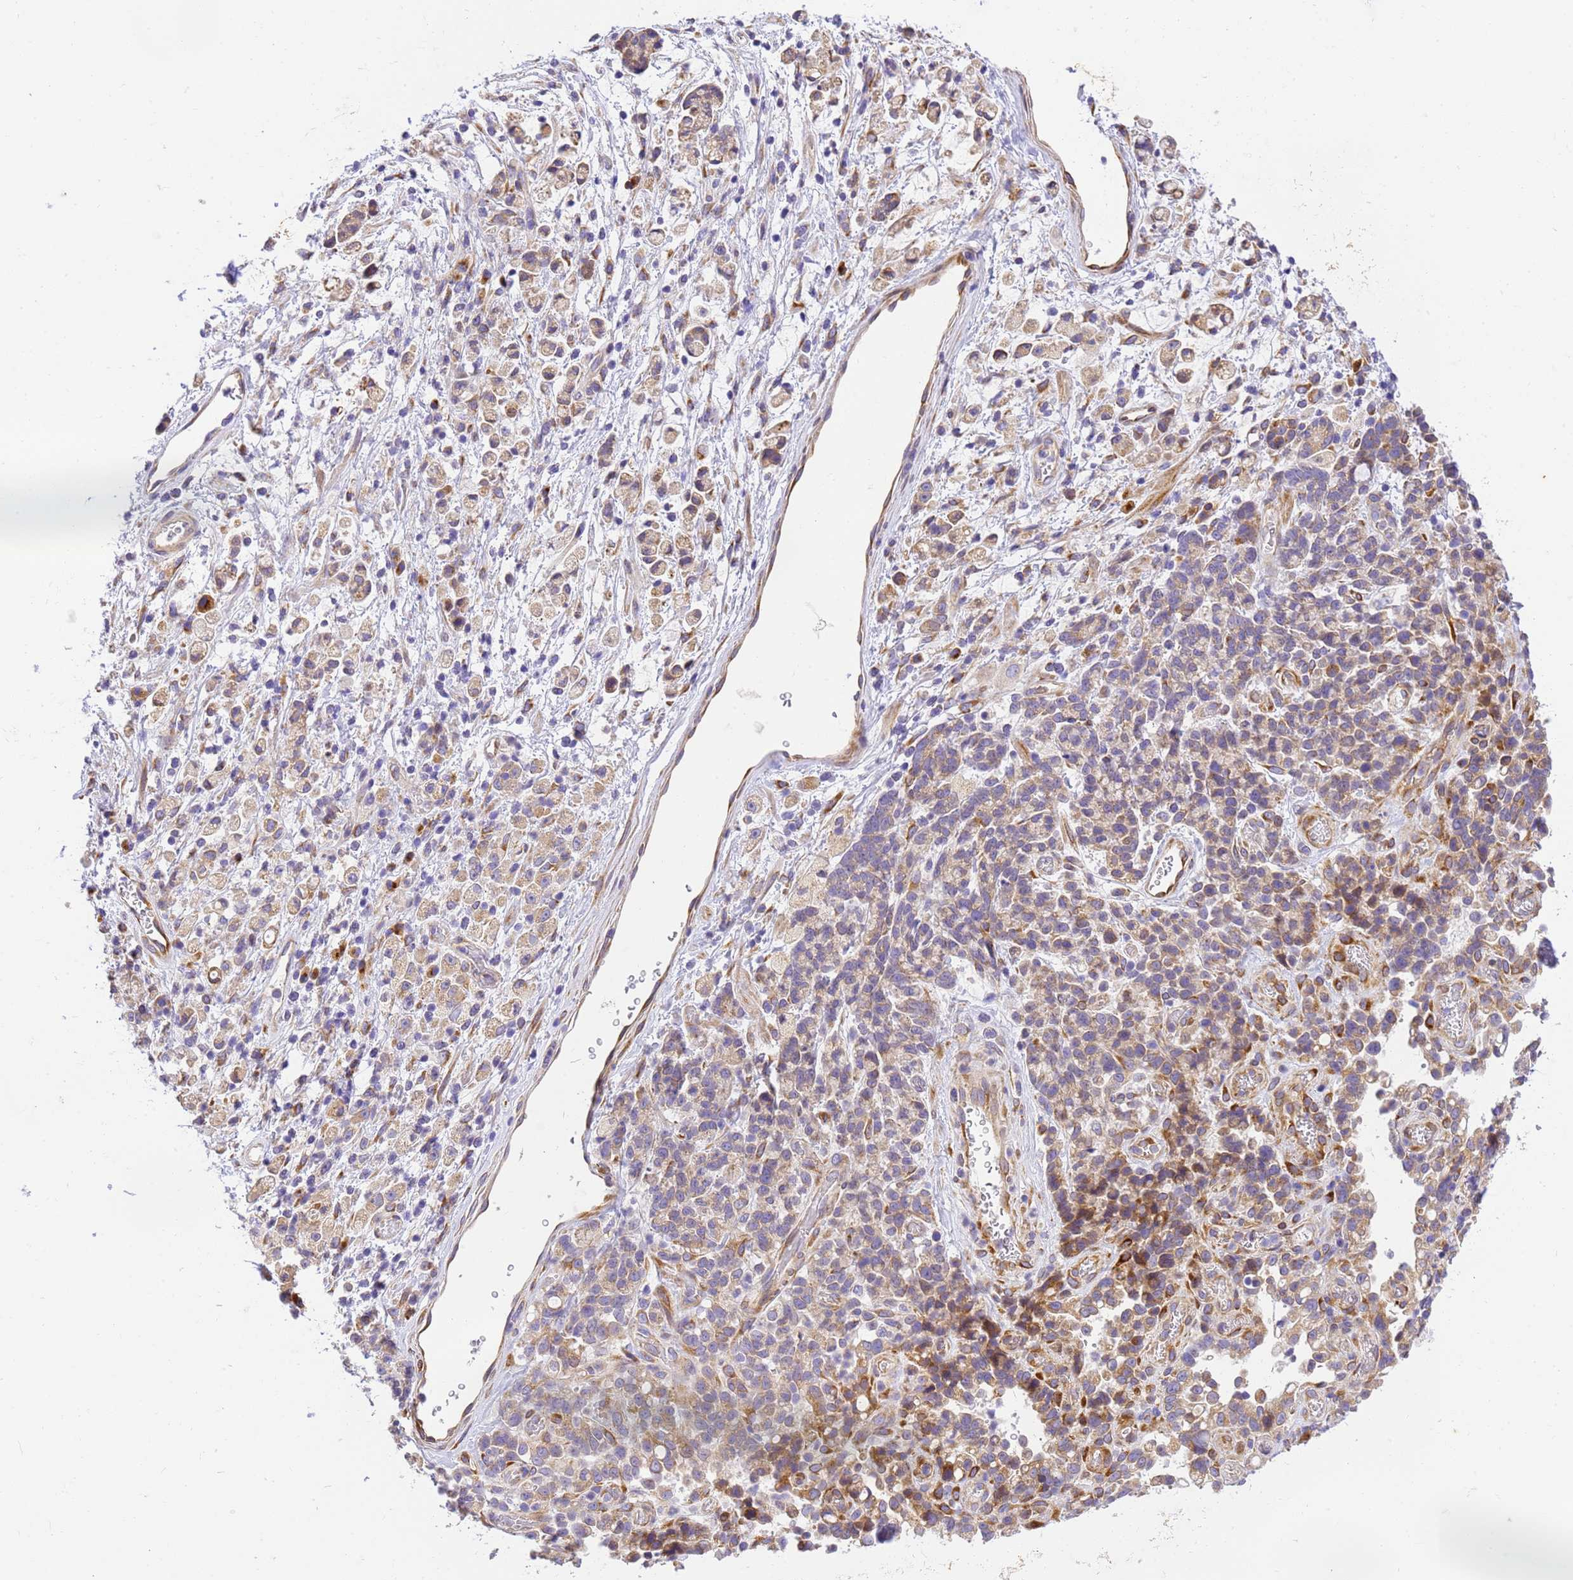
{"staining": {"intensity": "moderate", "quantity": ">75%", "location": "cytoplasmic/membranous"}, "tissue": "stomach cancer", "cell_type": "Tumor cells", "image_type": "cancer", "snomed": [{"axis": "morphology", "description": "Adenocarcinoma, NOS"}, {"axis": "topography", "description": "Stomach"}], "caption": "Tumor cells show moderate cytoplasmic/membranous expression in approximately >75% of cells in adenocarcinoma (stomach).", "gene": "RHBDD3", "patient": {"sex": "female", "age": 60}}